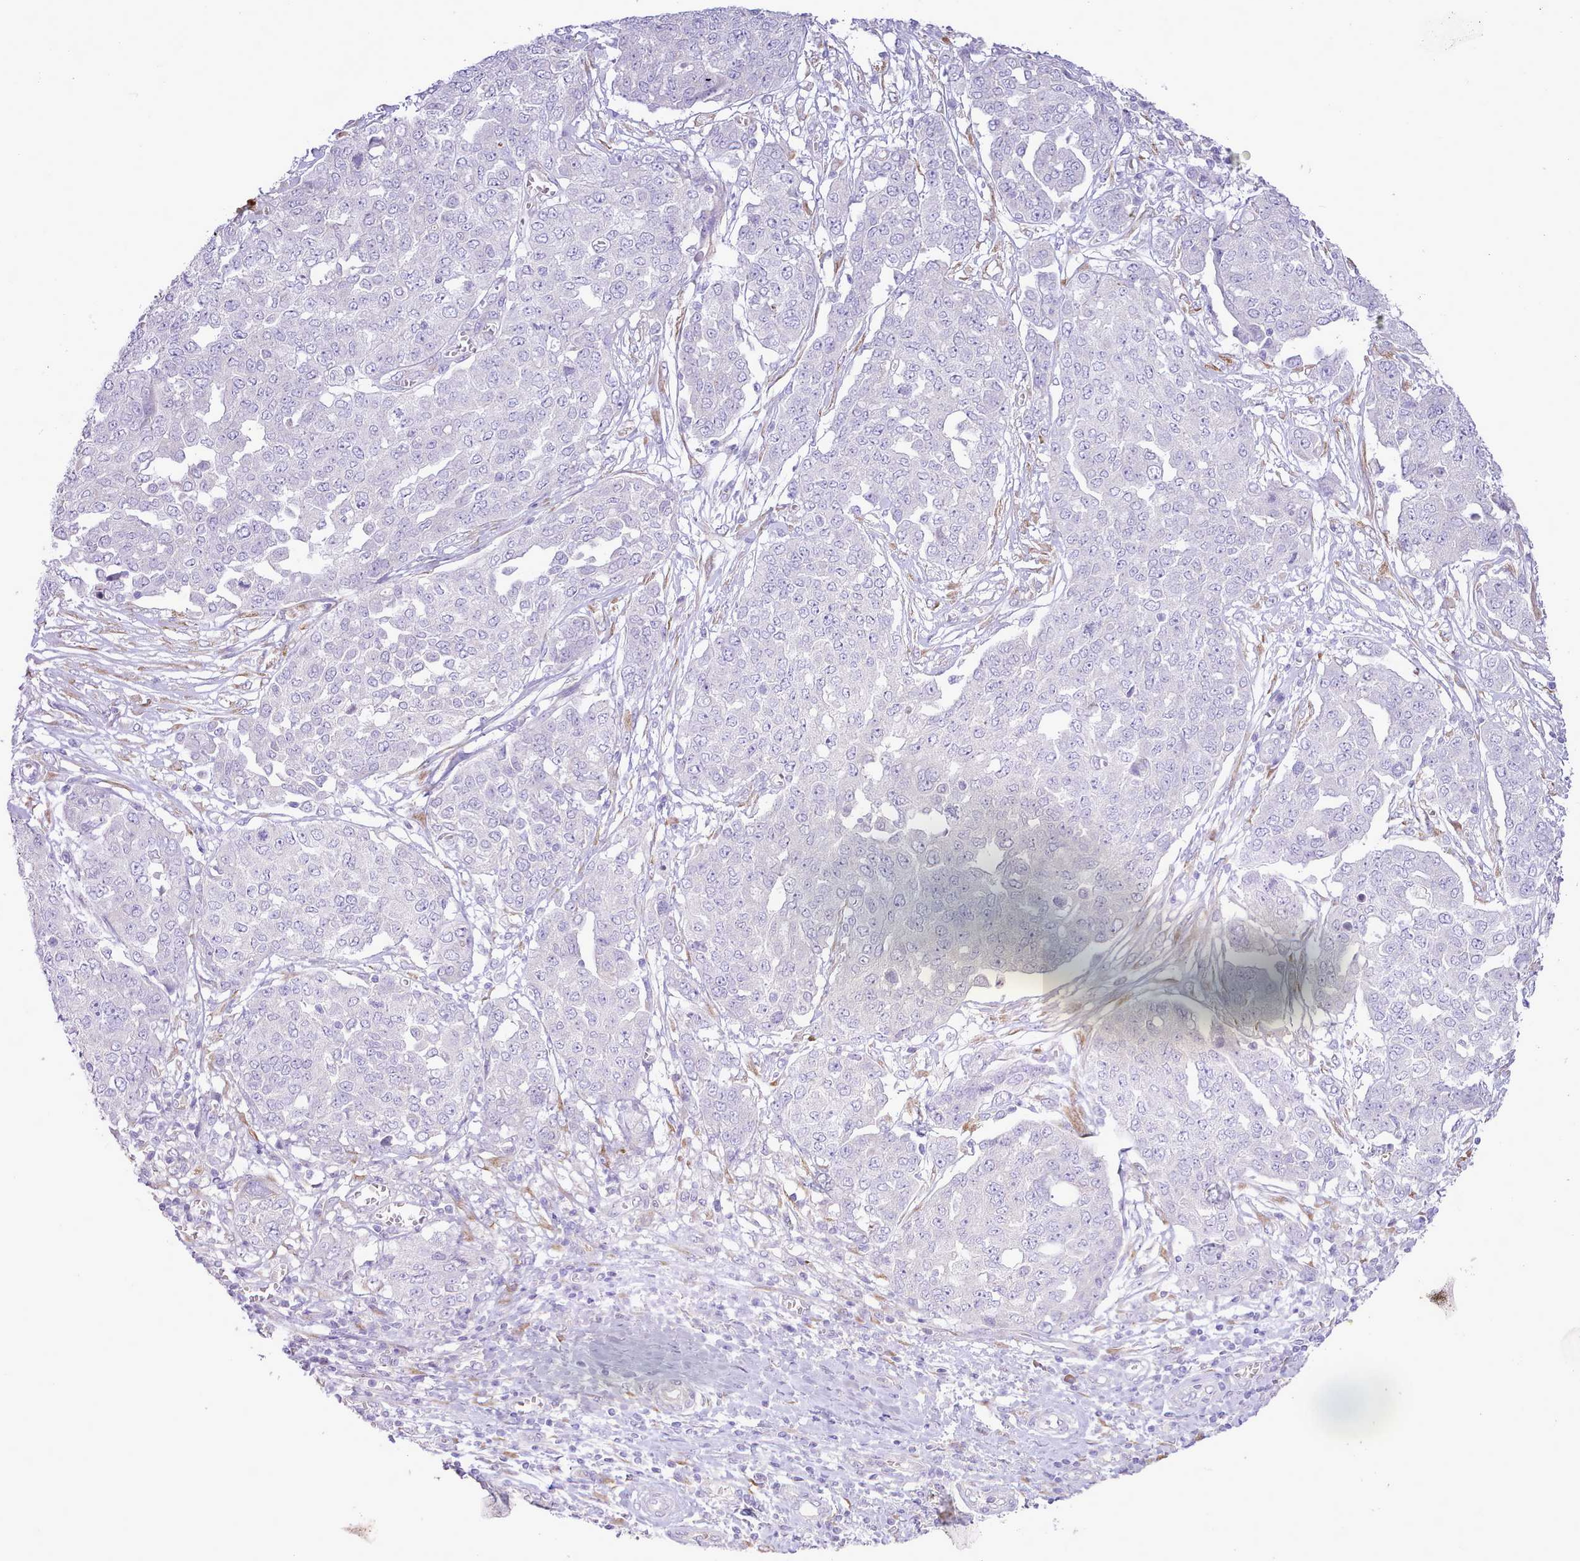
{"staining": {"intensity": "negative", "quantity": "none", "location": "none"}, "tissue": "ovarian cancer", "cell_type": "Tumor cells", "image_type": "cancer", "snomed": [{"axis": "morphology", "description": "Cystadenocarcinoma, serous, NOS"}, {"axis": "topography", "description": "Soft tissue"}, {"axis": "topography", "description": "Ovary"}], "caption": "The histopathology image shows no staining of tumor cells in ovarian cancer (serous cystadenocarcinoma).", "gene": "CCL1", "patient": {"sex": "female", "age": 57}}